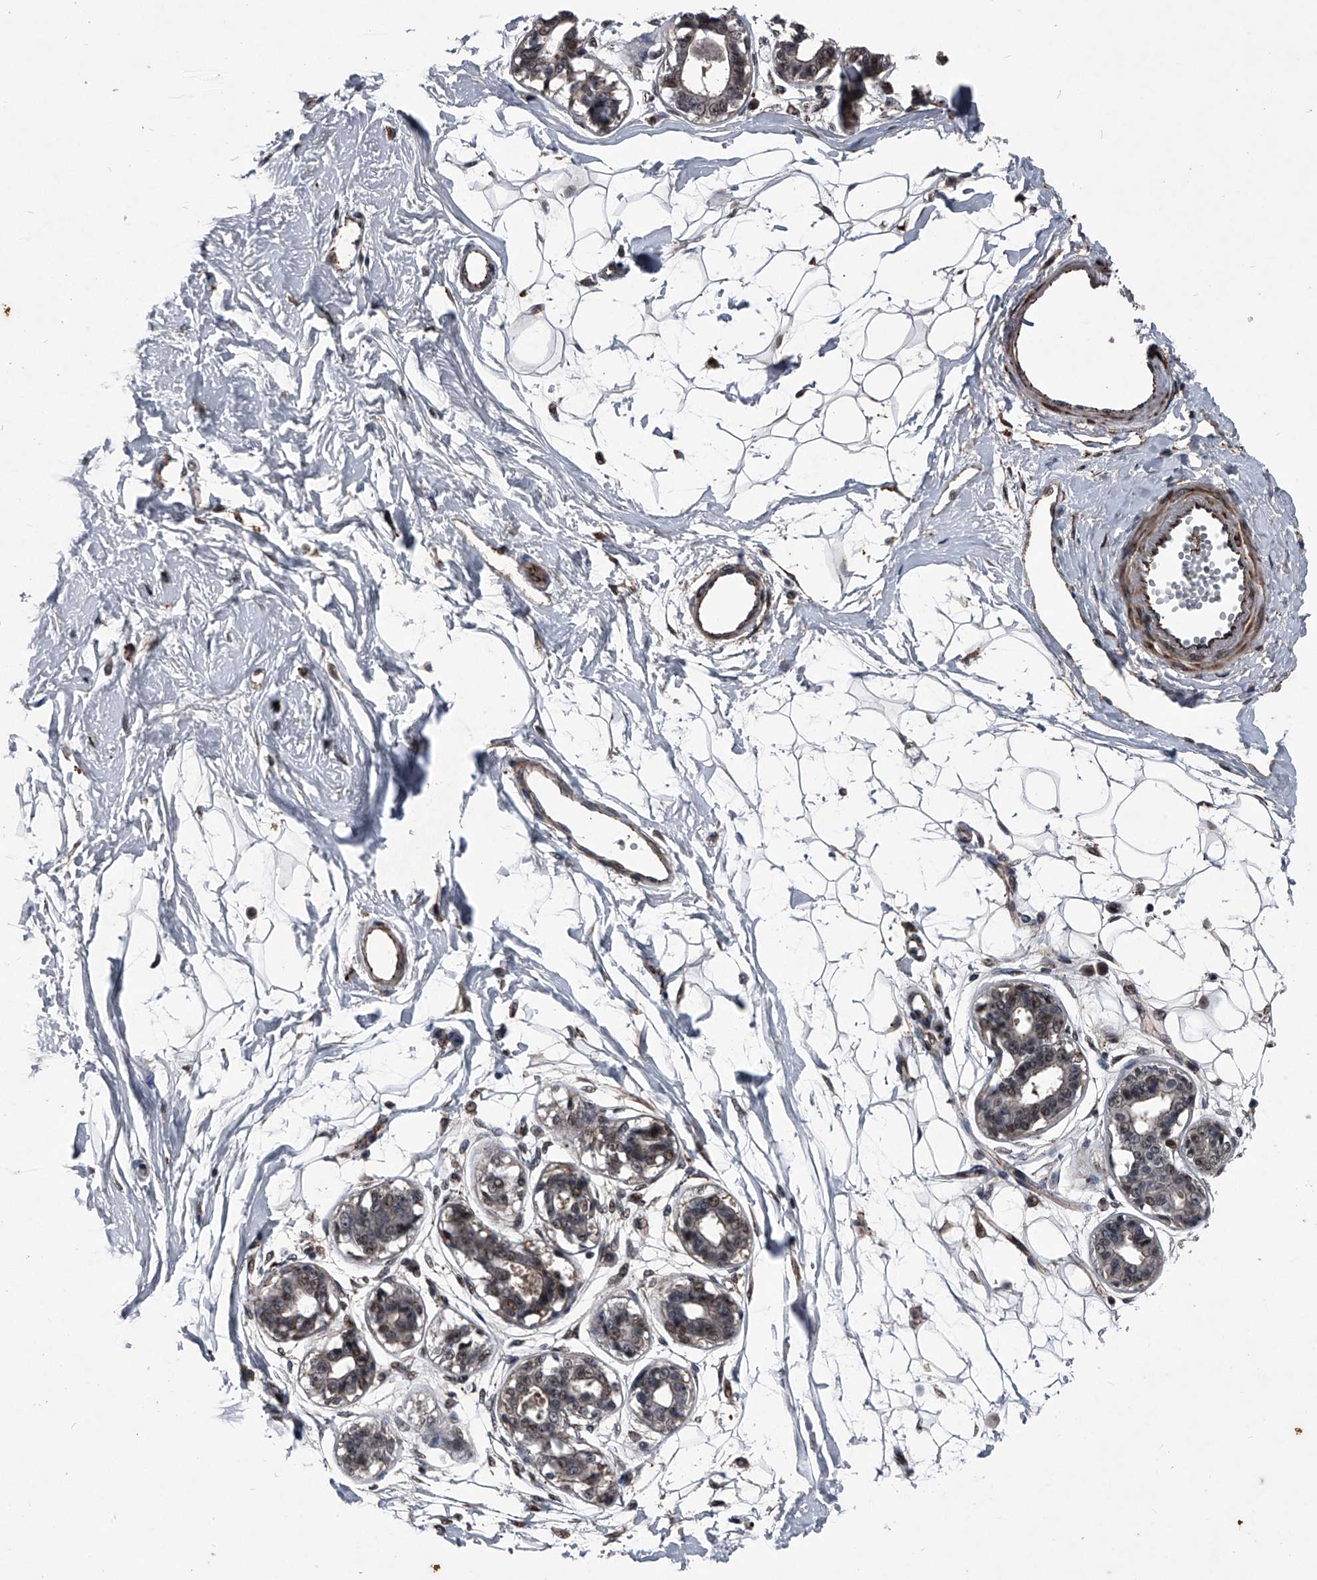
{"staining": {"intensity": "negative", "quantity": "none", "location": "none"}, "tissue": "breast", "cell_type": "Adipocytes", "image_type": "normal", "snomed": [{"axis": "morphology", "description": "Normal tissue, NOS"}, {"axis": "topography", "description": "Breast"}], "caption": "DAB (3,3'-diaminobenzidine) immunohistochemical staining of normal breast reveals no significant expression in adipocytes.", "gene": "MAPKAP1", "patient": {"sex": "female", "age": 45}}